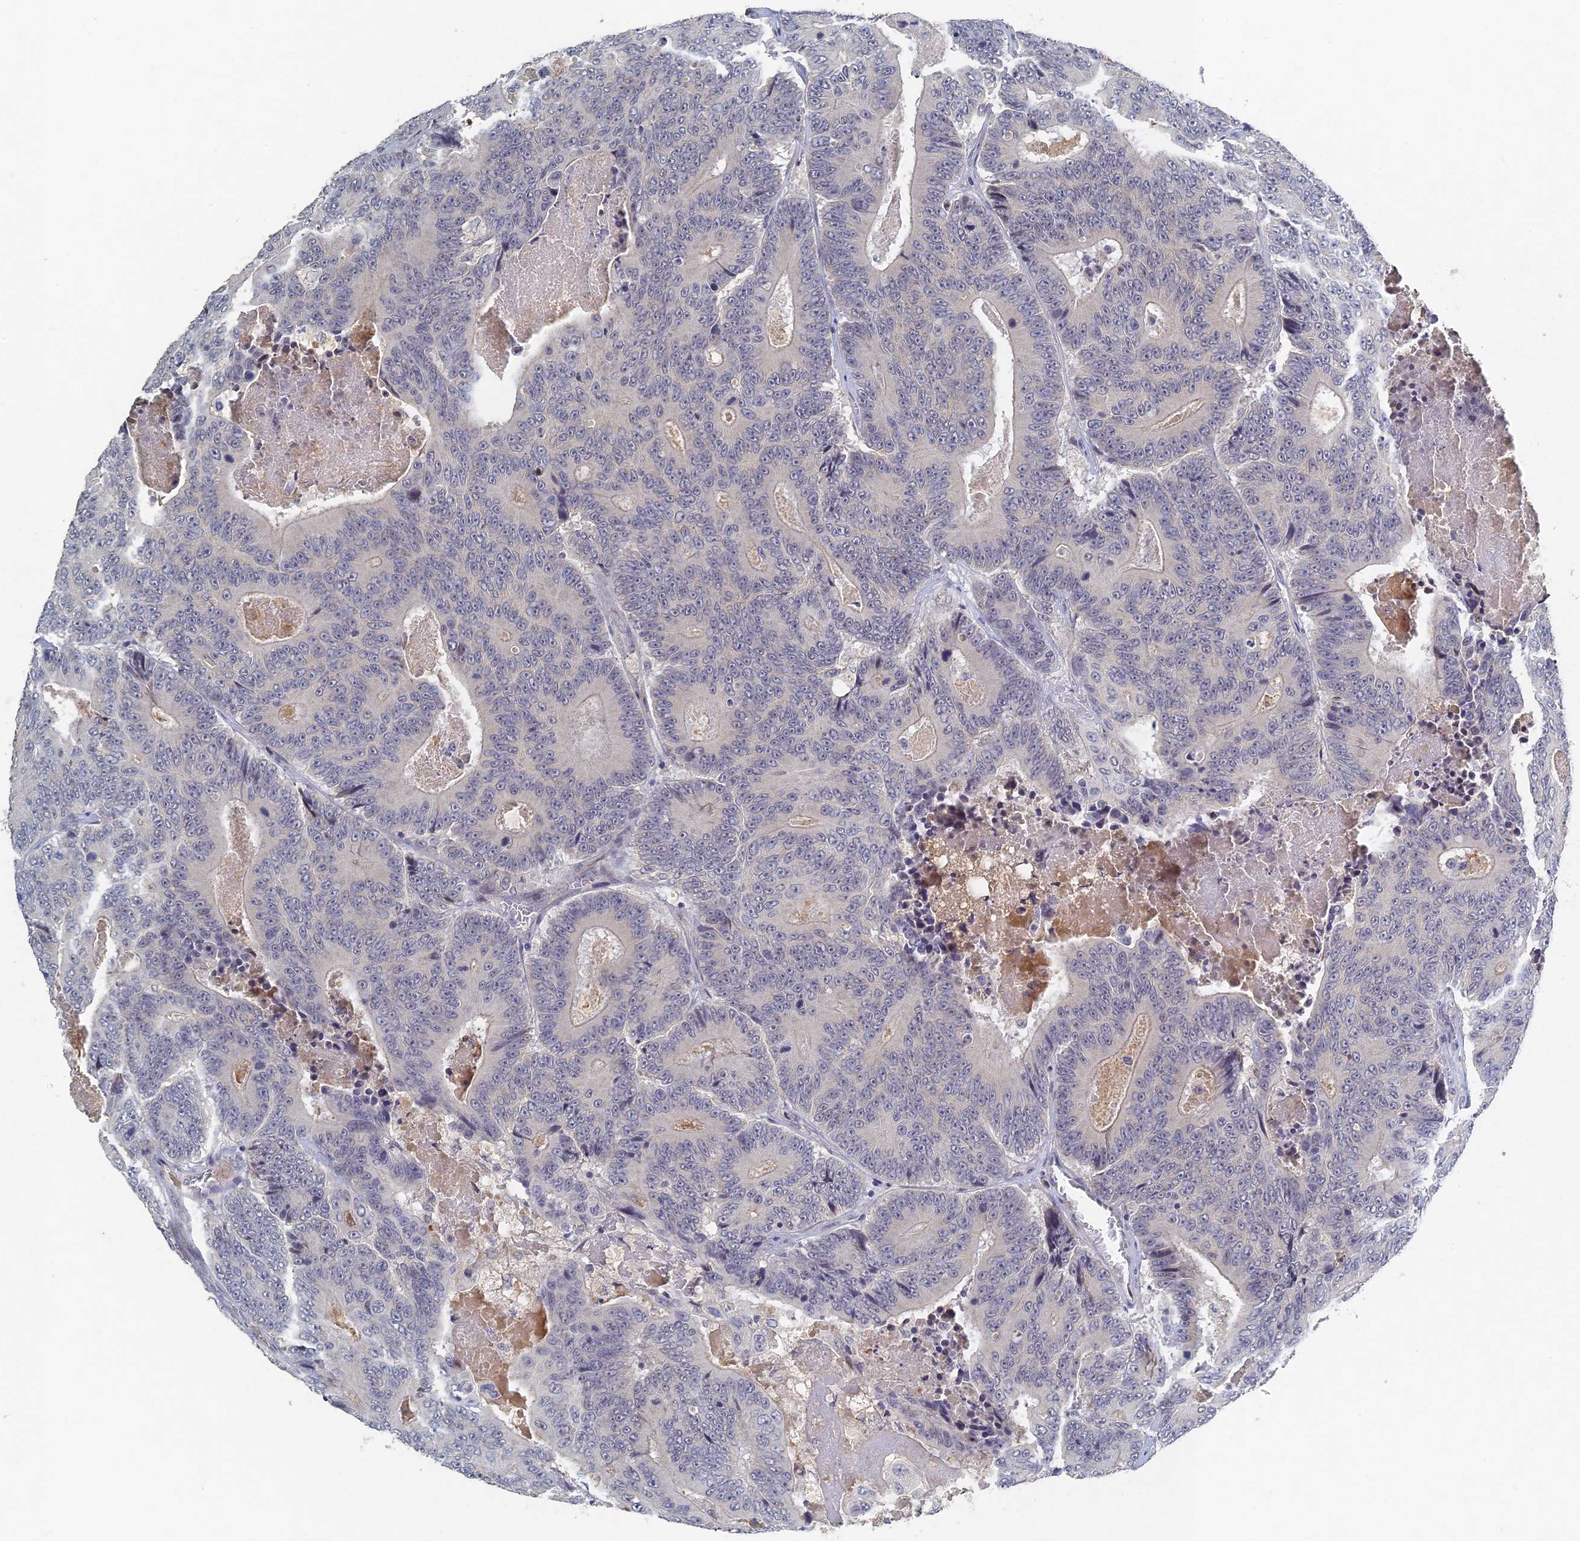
{"staining": {"intensity": "negative", "quantity": "none", "location": "none"}, "tissue": "colorectal cancer", "cell_type": "Tumor cells", "image_type": "cancer", "snomed": [{"axis": "morphology", "description": "Adenocarcinoma, NOS"}, {"axis": "topography", "description": "Colon"}], "caption": "Immunohistochemistry (IHC) image of human adenocarcinoma (colorectal) stained for a protein (brown), which shows no positivity in tumor cells.", "gene": "GNA15", "patient": {"sex": "male", "age": 83}}